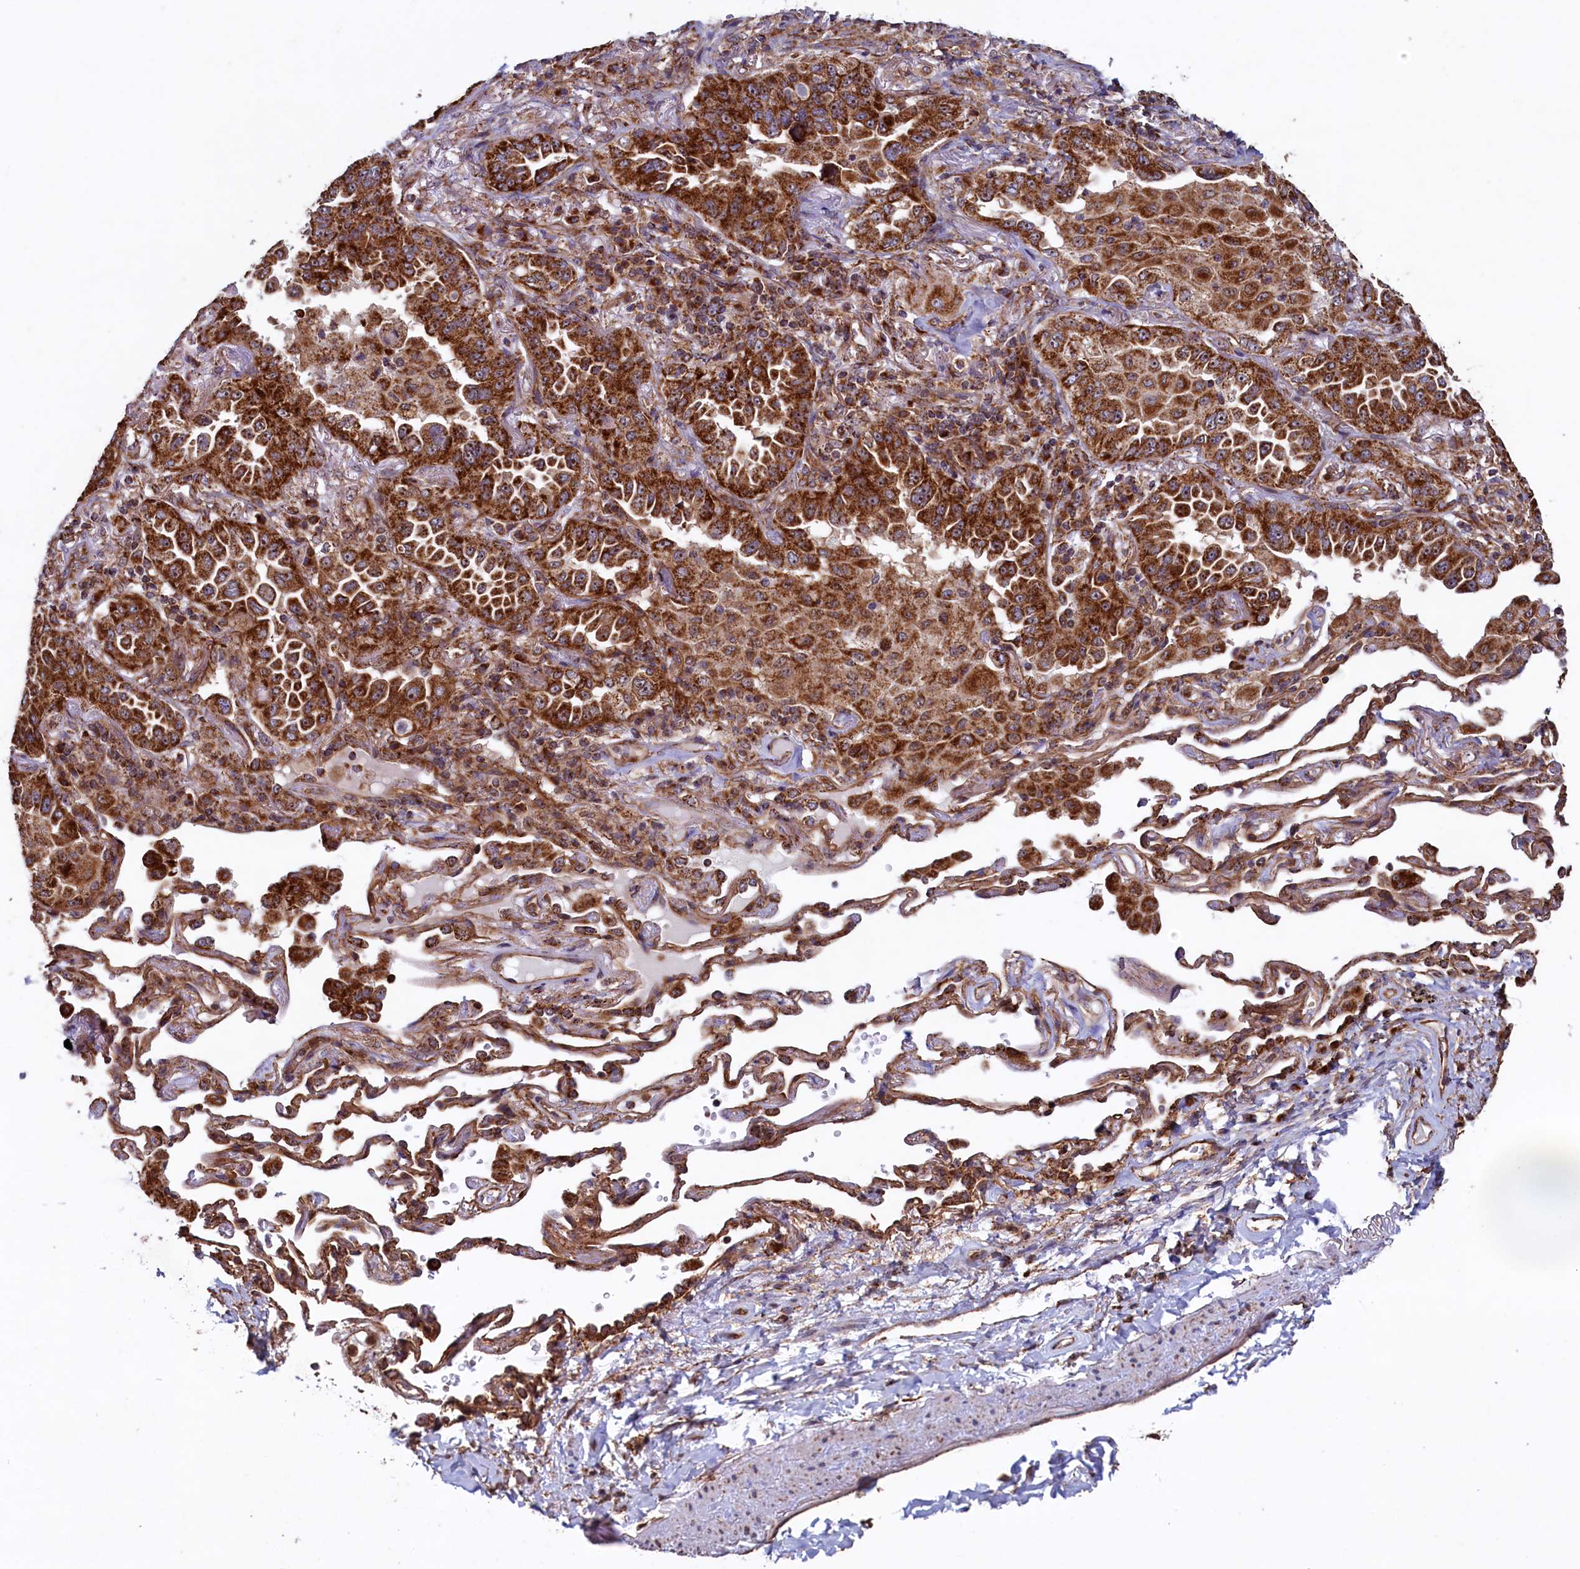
{"staining": {"intensity": "strong", "quantity": ">75%", "location": "cytoplasmic/membranous"}, "tissue": "lung cancer", "cell_type": "Tumor cells", "image_type": "cancer", "snomed": [{"axis": "morphology", "description": "Adenocarcinoma, NOS"}, {"axis": "topography", "description": "Lung"}], "caption": "Lung cancer (adenocarcinoma) stained with immunohistochemistry (IHC) reveals strong cytoplasmic/membranous staining in approximately >75% of tumor cells. The staining was performed using DAB (3,3'-diaminobenzidine) to visualize the protein expression in brown, while the nuclei were stained in blue with hematoxylin (Magnification: 20x).", "gene": "UBE3B", "patient": {"sex": "female", "age": 69}}